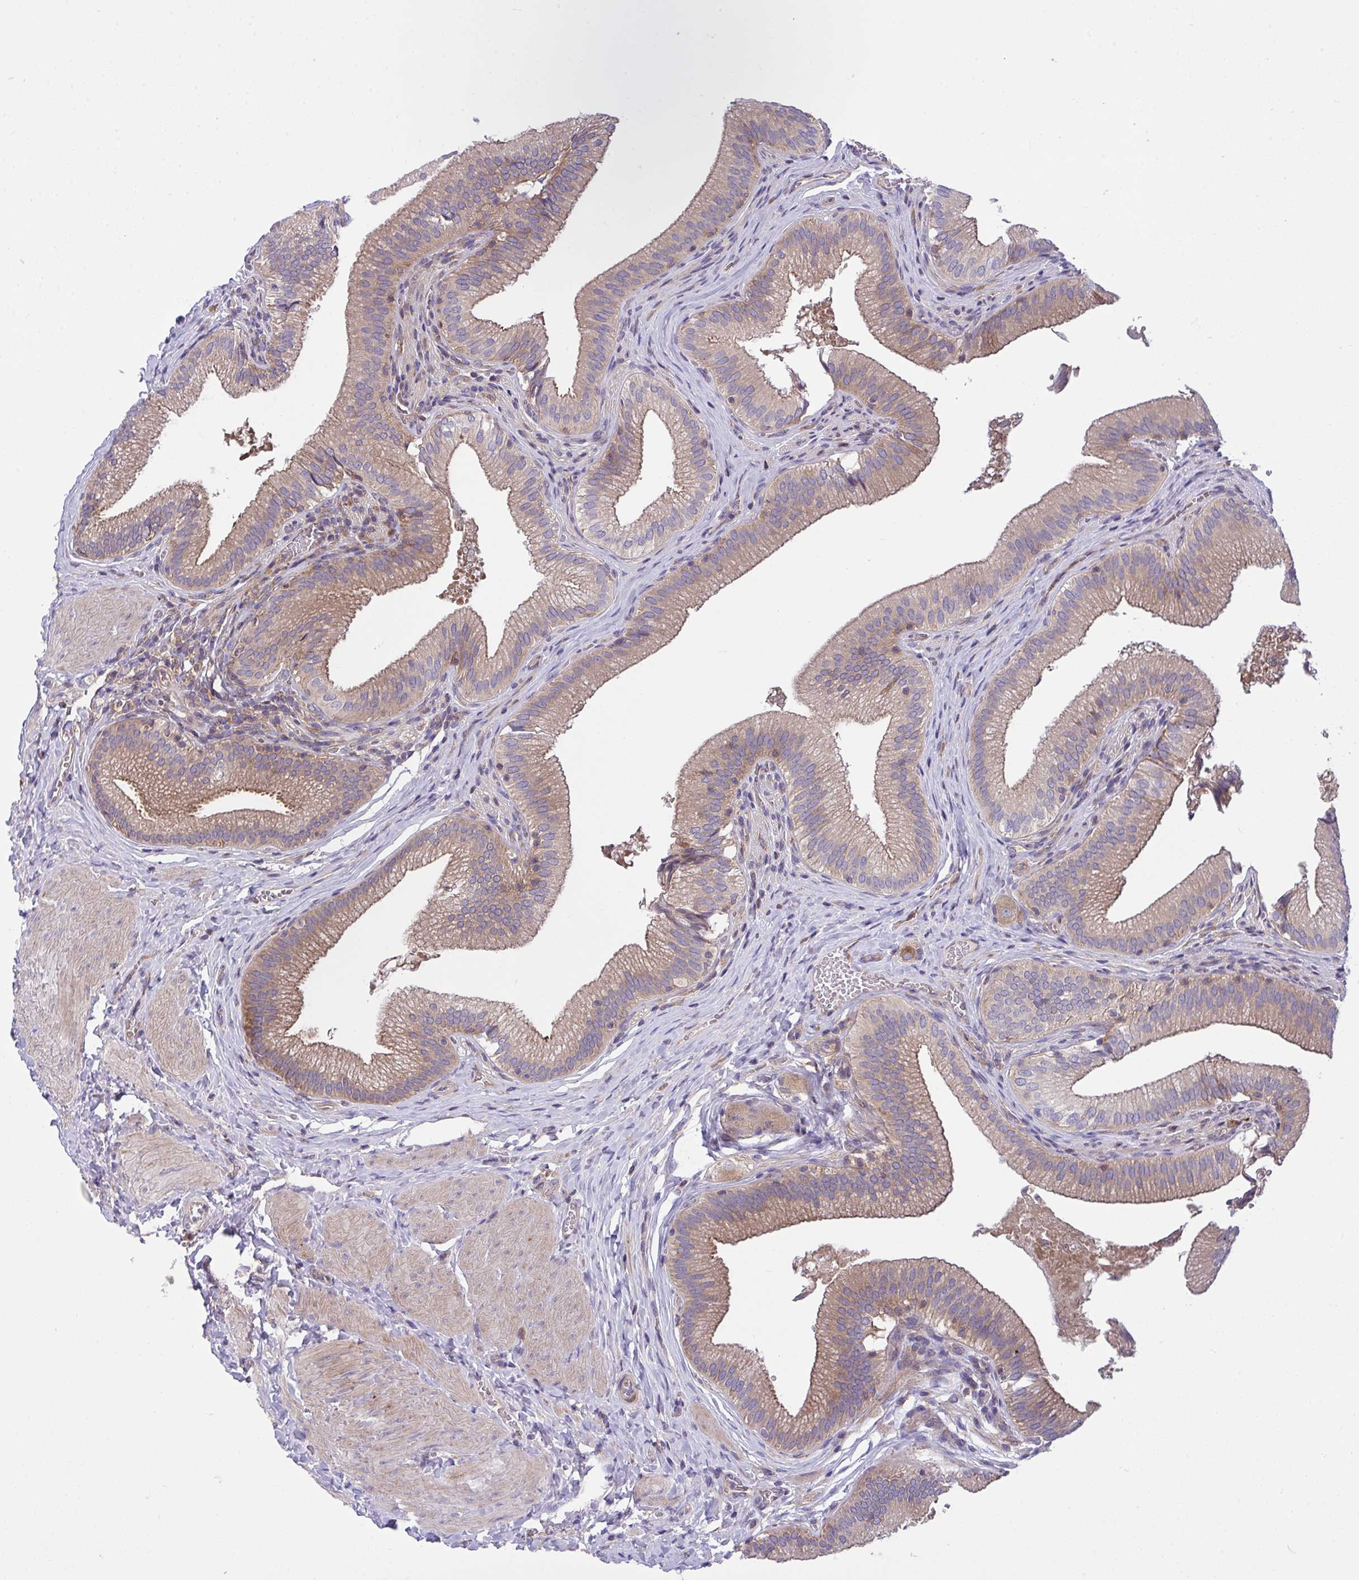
{"staining": {"intensity": "moderate", "quantity": ">75%", "location": "cytoplasmic/membranous"}, "tissue": "gallbladder", "cell_type": "Glandular cells", "image_type": "normal", "snomed": [{"axis": "morphology", "description": "Normal tissue, NOS"}, {"axis": "topography", "description": "Gallbladder"}, {"axis": "topography", "description": "Peripheral nerve tissue"}], "caption": "Gallbladder stained with IHC shows moderate cytoplasmic/membranous staining in about >75% of glandular cells.", "gene": "GRB14", "patient": {"sex": "male", "age": 17}}